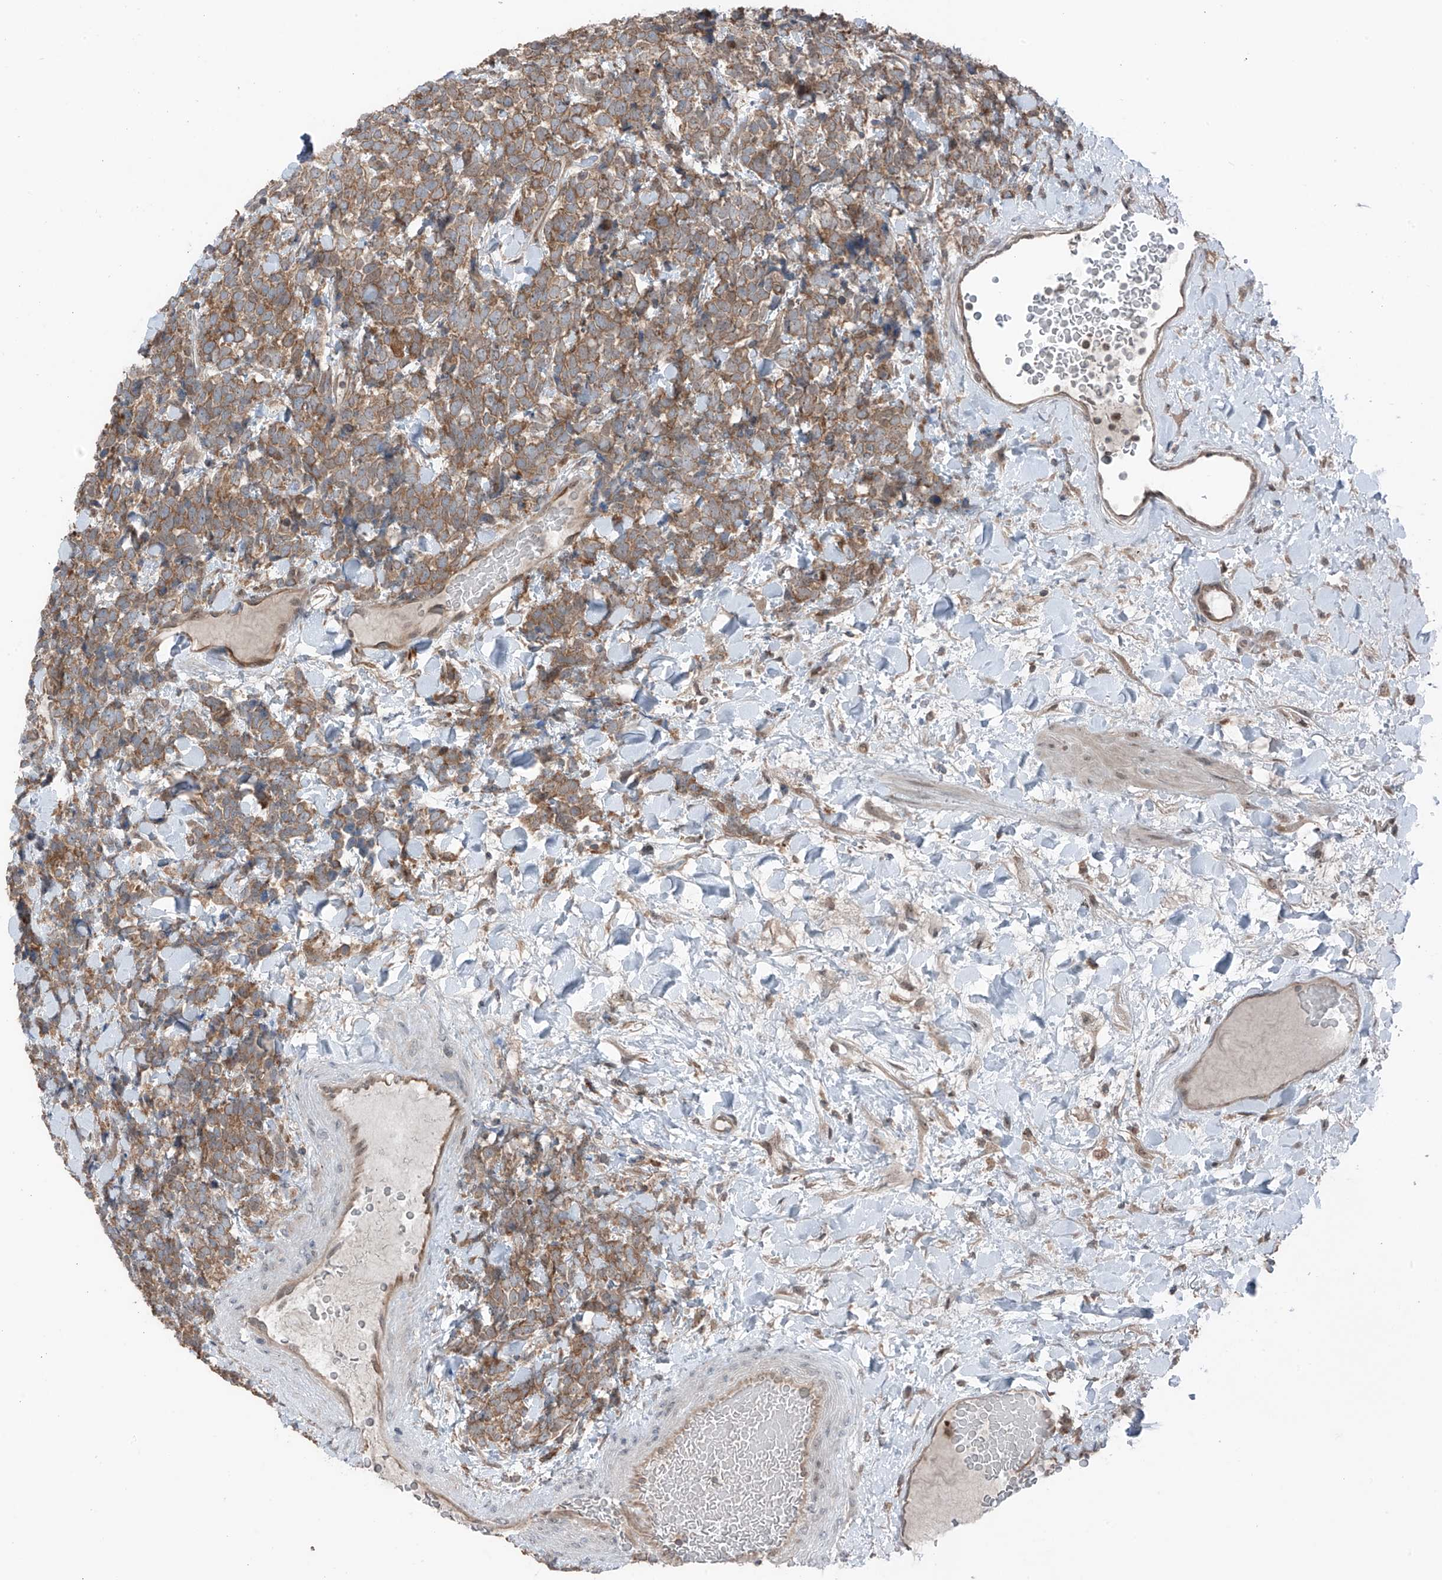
{"staining": {"intensity": "moderate", "quantity": ">75%", "location": "cytoplasmic/membranous"}, "tissue": "urothelial cancer", "cell_type": "Tumor cells", "image_type": "cancer", "snomed": [{"axis": "morphology", "description": "Urothelial carcinoma, High grade"}, {"axis": "topography", "description": "Urinary bladder"}], "caption": "Brown immunohistochemical staining in urothelial cancer exhibits moderate cytoplasmic/membranous expression in approximately >75% of tumor cells.", "gene": "TXNDC9", "patient": {"sex": "female", "age": 82}}